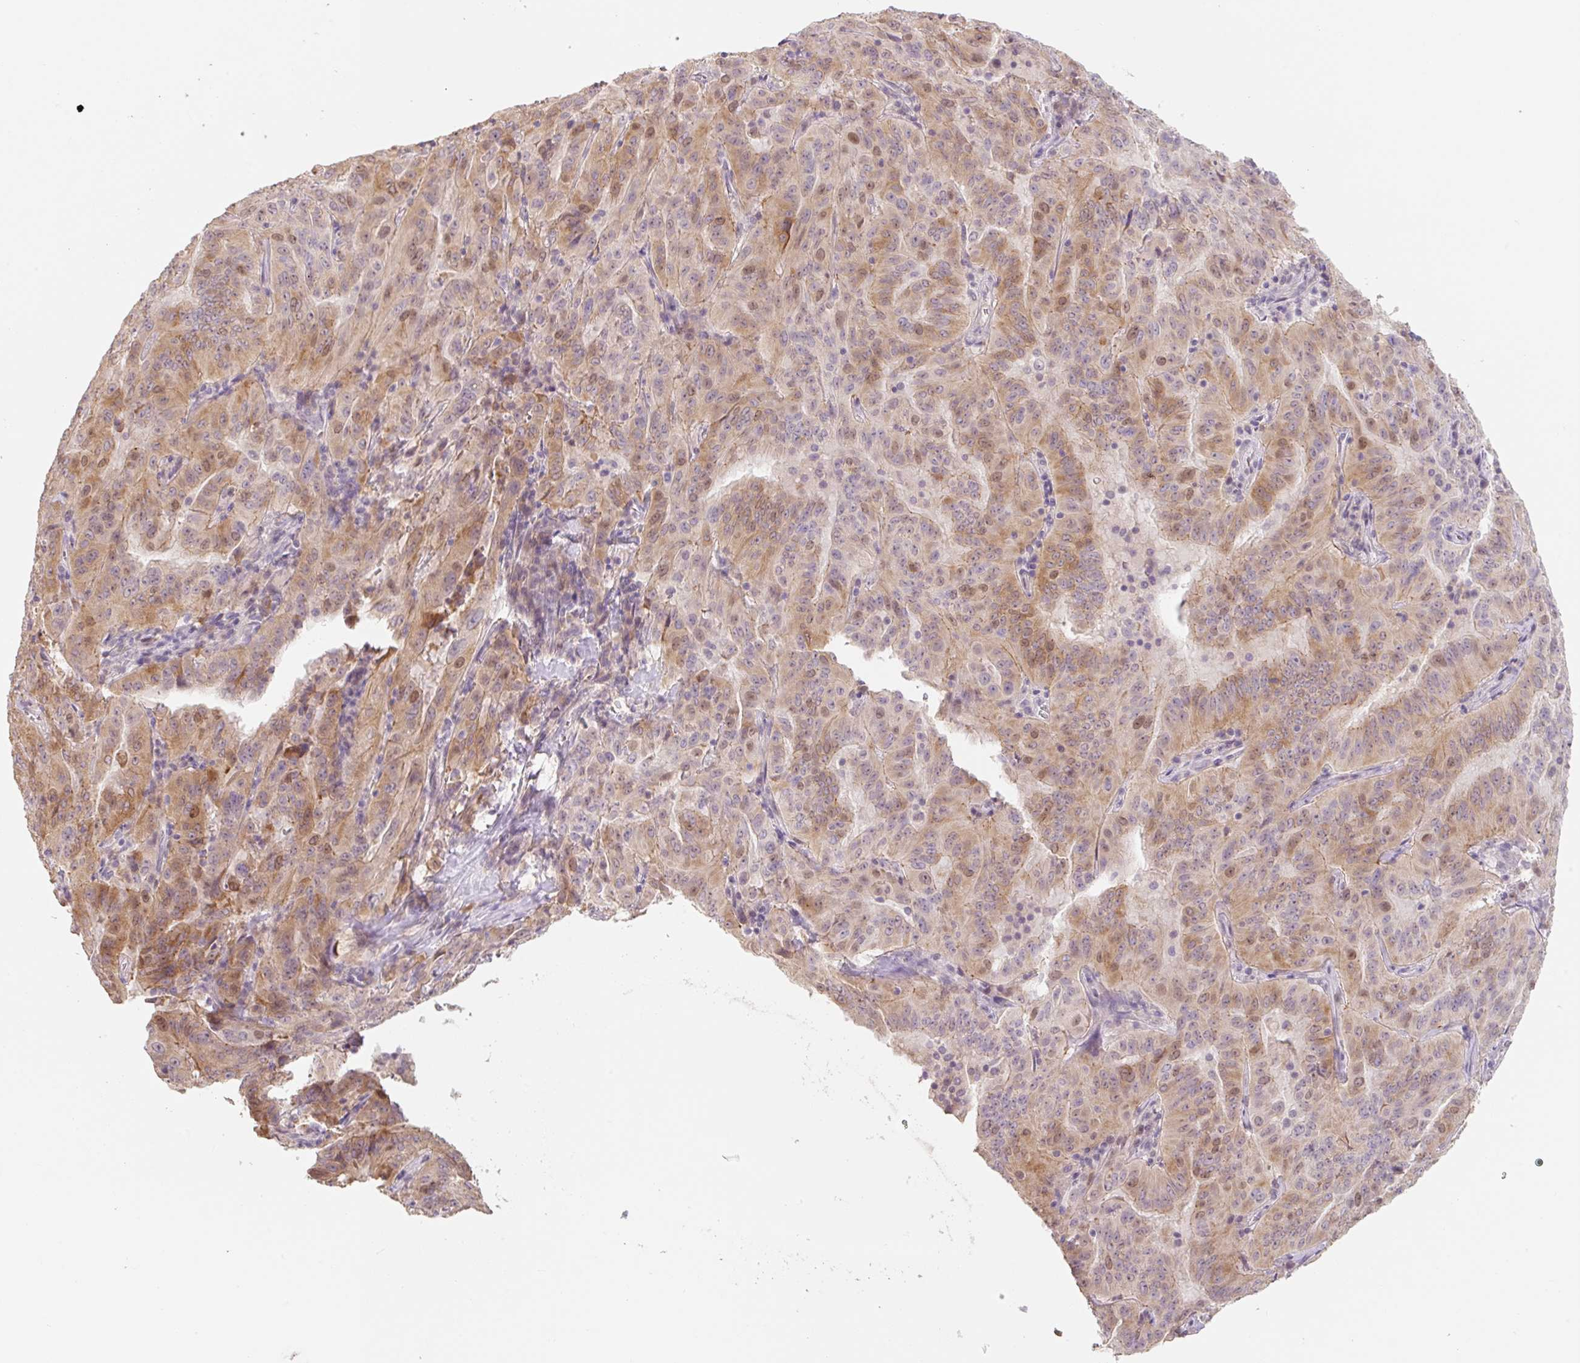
{"staining": {"intensity": "moderate", "quantity": ">75%", "location": "cytoplasmic/membranous"}, "tissue": "pancreatic cancer", "cell_type": "Tumor cells", "image_type": "cancer", "snomed": [{"axis": "morphology", "description": "Adenocarcinoma, NOS"}, {"axis": "topography", "description": "Pancreas"}], "caption": "Pancreatic adenocarcinoma stained for a protein (brown) displays moderate cytoplasmic/membranous positive positivity in about >75% of tumor cells.", "gene": "MIA2", "patient": {"sex": "male", "age": 63}}